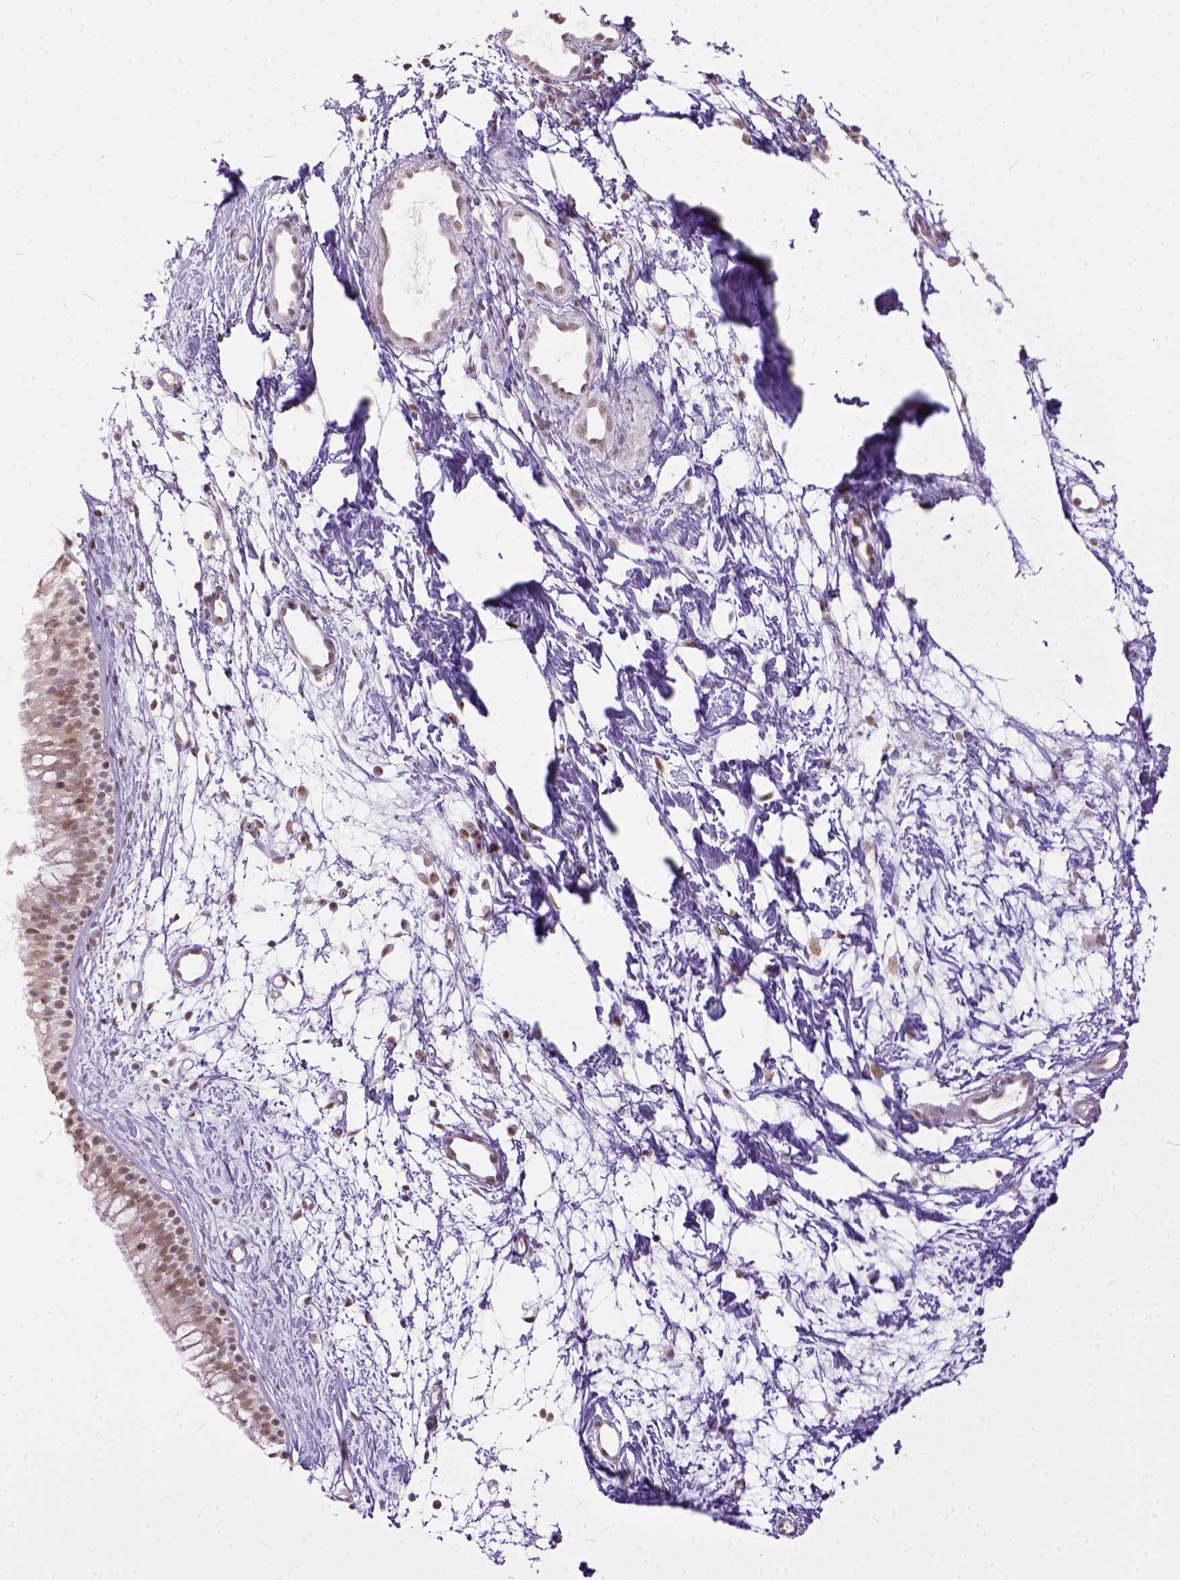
{"staining": {"intensity": "moderate", "quantity": ">75%", "location": "nuclear"}, "tissue": "nasopharynx", "cell_type": "Respiratory epithelial cells", "image_type": "normal", "snomed": [{"axis": "morphology", "description": "Normal tissue, NOS"}, {"axis": "topography", "description": "Nasopharynx"}], "caption": "Immunohistochemical staining of normal nasopharynx demonstrates >75% levels of moderate nuclear protein staining in about >75% of respiratory epithelial cells.", "gene": "ERCC1", "patient": {"sex": "male", "age": 58}}